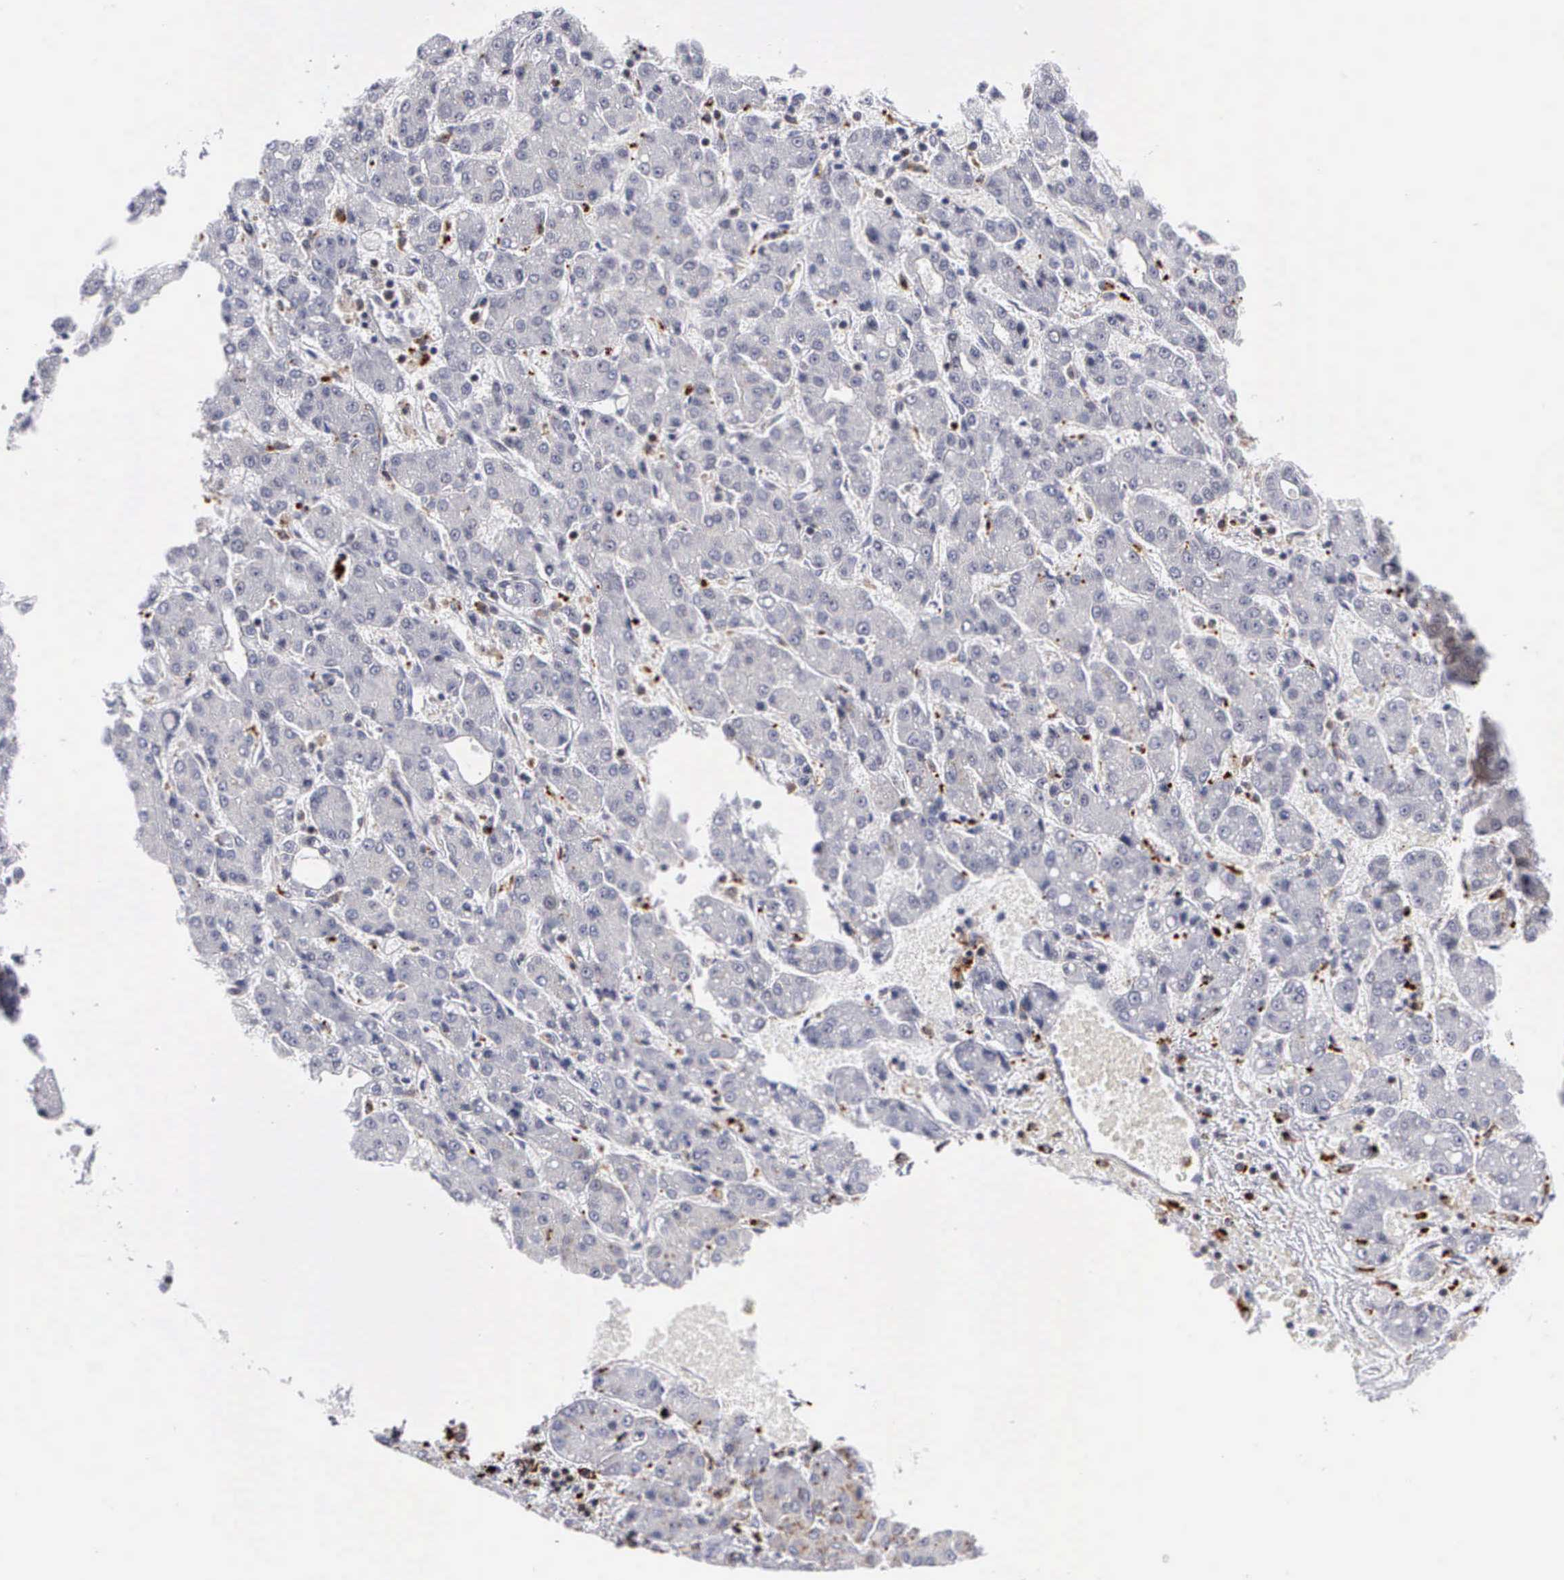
{"staining": {"intensity": "moderate", "quantity": "<25%", "location": "cytoplasmic/membranous"}, "tissue": "liver cancer", "cell_type": "Tumor cells", "image_type": "cancer", "snomed": [{"axis": "morphology", "description": "Carcinoma, Hepatocellular, NOS"}, {"axis": "topography", "description": "Liver"}], "caption": "This photomicrograph displays IHC staining of hepatocellular carcinoma (liver), with low moderate cytoplasmic/membranous positivity in approximately <25% of tumor cells.", "gene": "CTSH", "patient": {"sex": "male", "age": 69}}